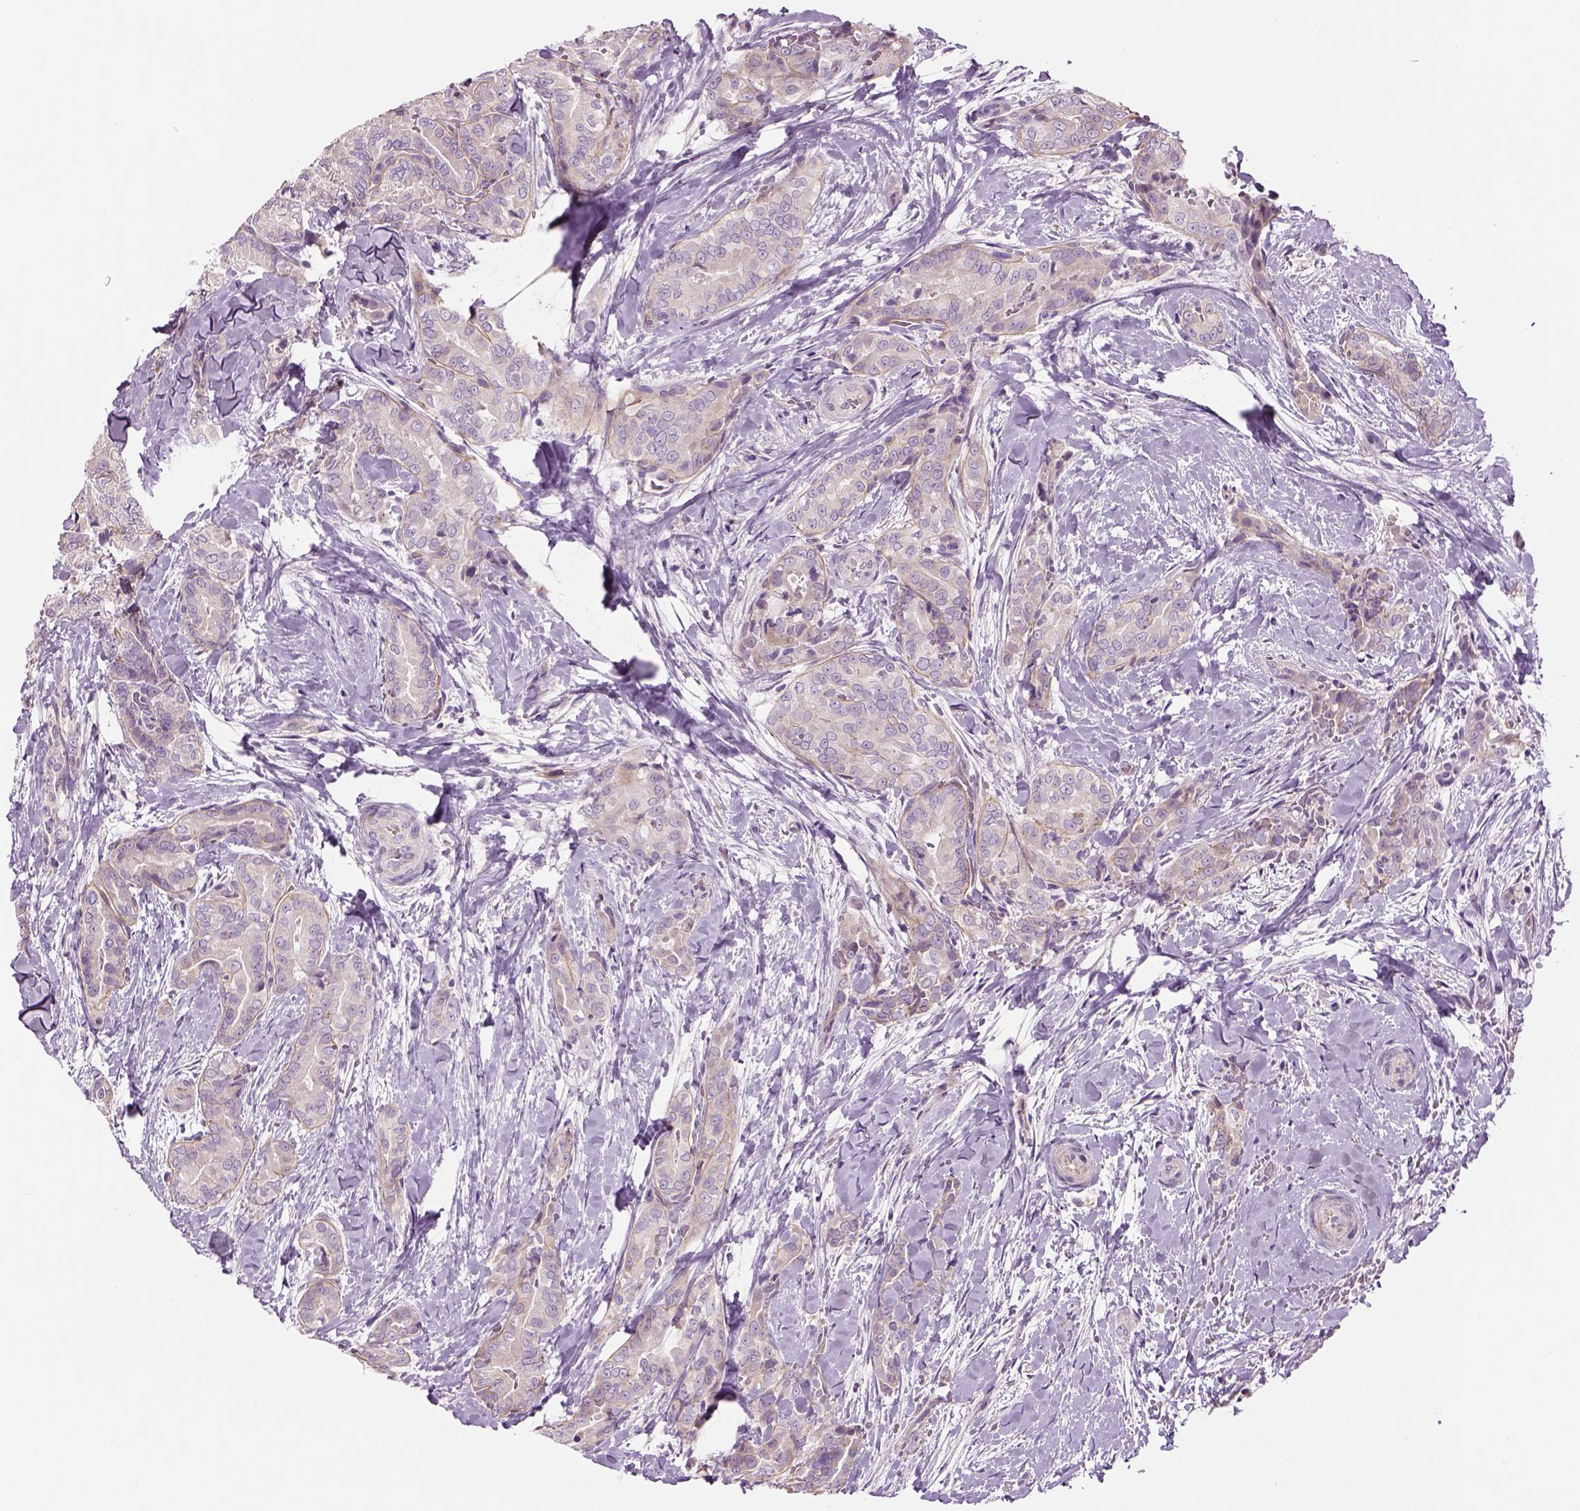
{"staining": {"intensity": "weak", "quantity": "<25%", "location": "cytoplasmic/membranous"}, "tissue": "thyroid cancer", "cell_type": "Tumor cells", "image_type": "cancer", "snomed": [{"axis": "morphology", "description": "Papillary adenocarcinoma, NOS"}, {"axis": "topography", "description": "Thyroid gland"}], "caption": "This is a histopathology image of immunohistochemistry (IHC) staining of thyroid cancer, which shows no expression in tumor cells. (Stains: DAB IHC with hematoxylin counter stain, Microscopy: brightfield microscopy at high magnification).", "gene": "IFT52", "patient": {"sex": "male", "age": 61}}